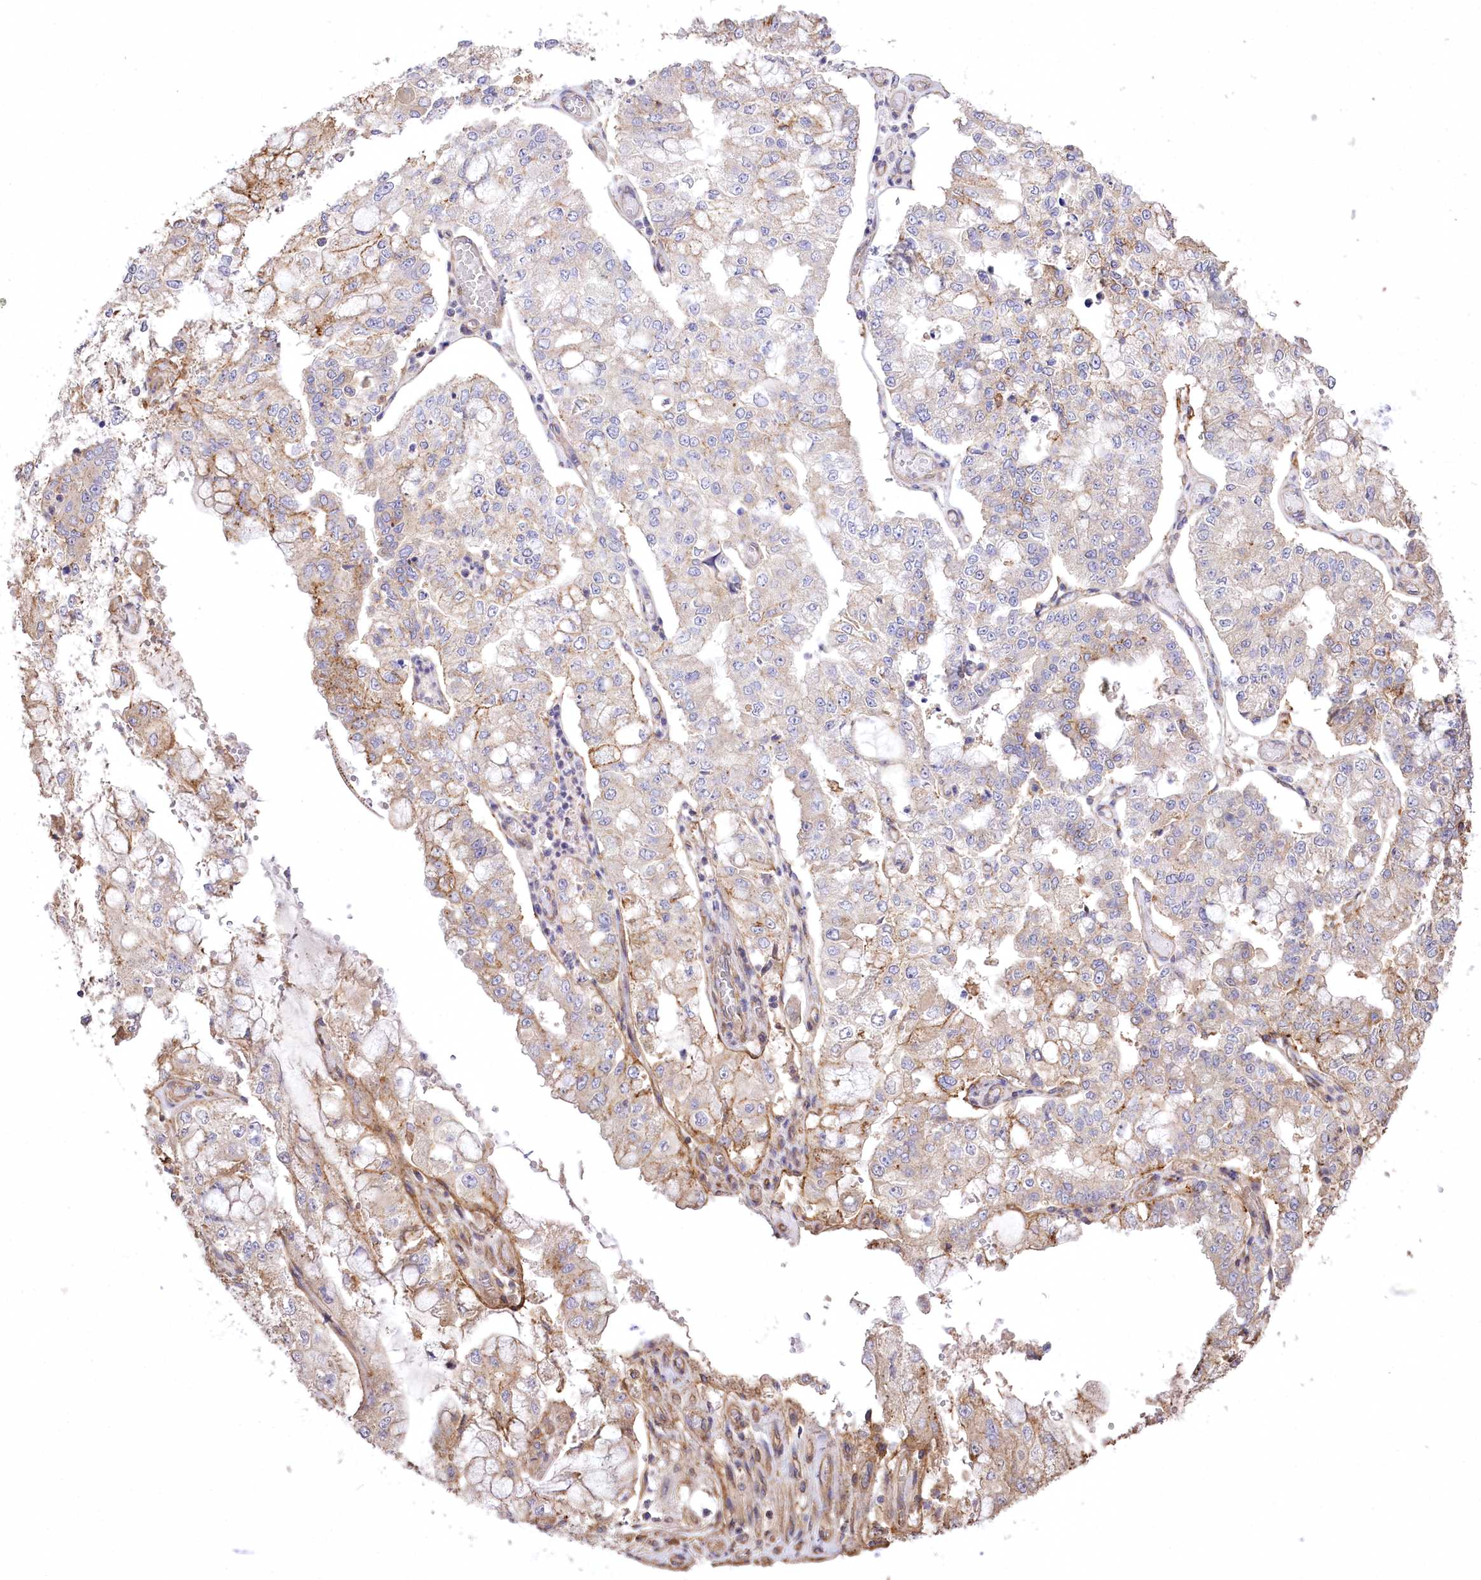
{"staining": {"intensity": "moderate", "quantity": "<25%", "location": "cytoplasmic/membranous"}, "tissue": "stomach cancer", "cell_type": "Tumor cells", "image_type": "cancer", "snomed": [{"axis": "morphology", "description": "Adenocarcinoma, NOS"}, {"axis": "topography", "description": "Stomach"}], "caption": "Immunohistochemical staining of human stomach cancer (adenocarcinoma) reveals moderate cytoplasmic/membranous protein positivity in about <25% of tumor cells. (IHC, brightfield microscopy, high magnification).", "gene": "PRSS53", "patient": {"sex": "male", "age": 76}}